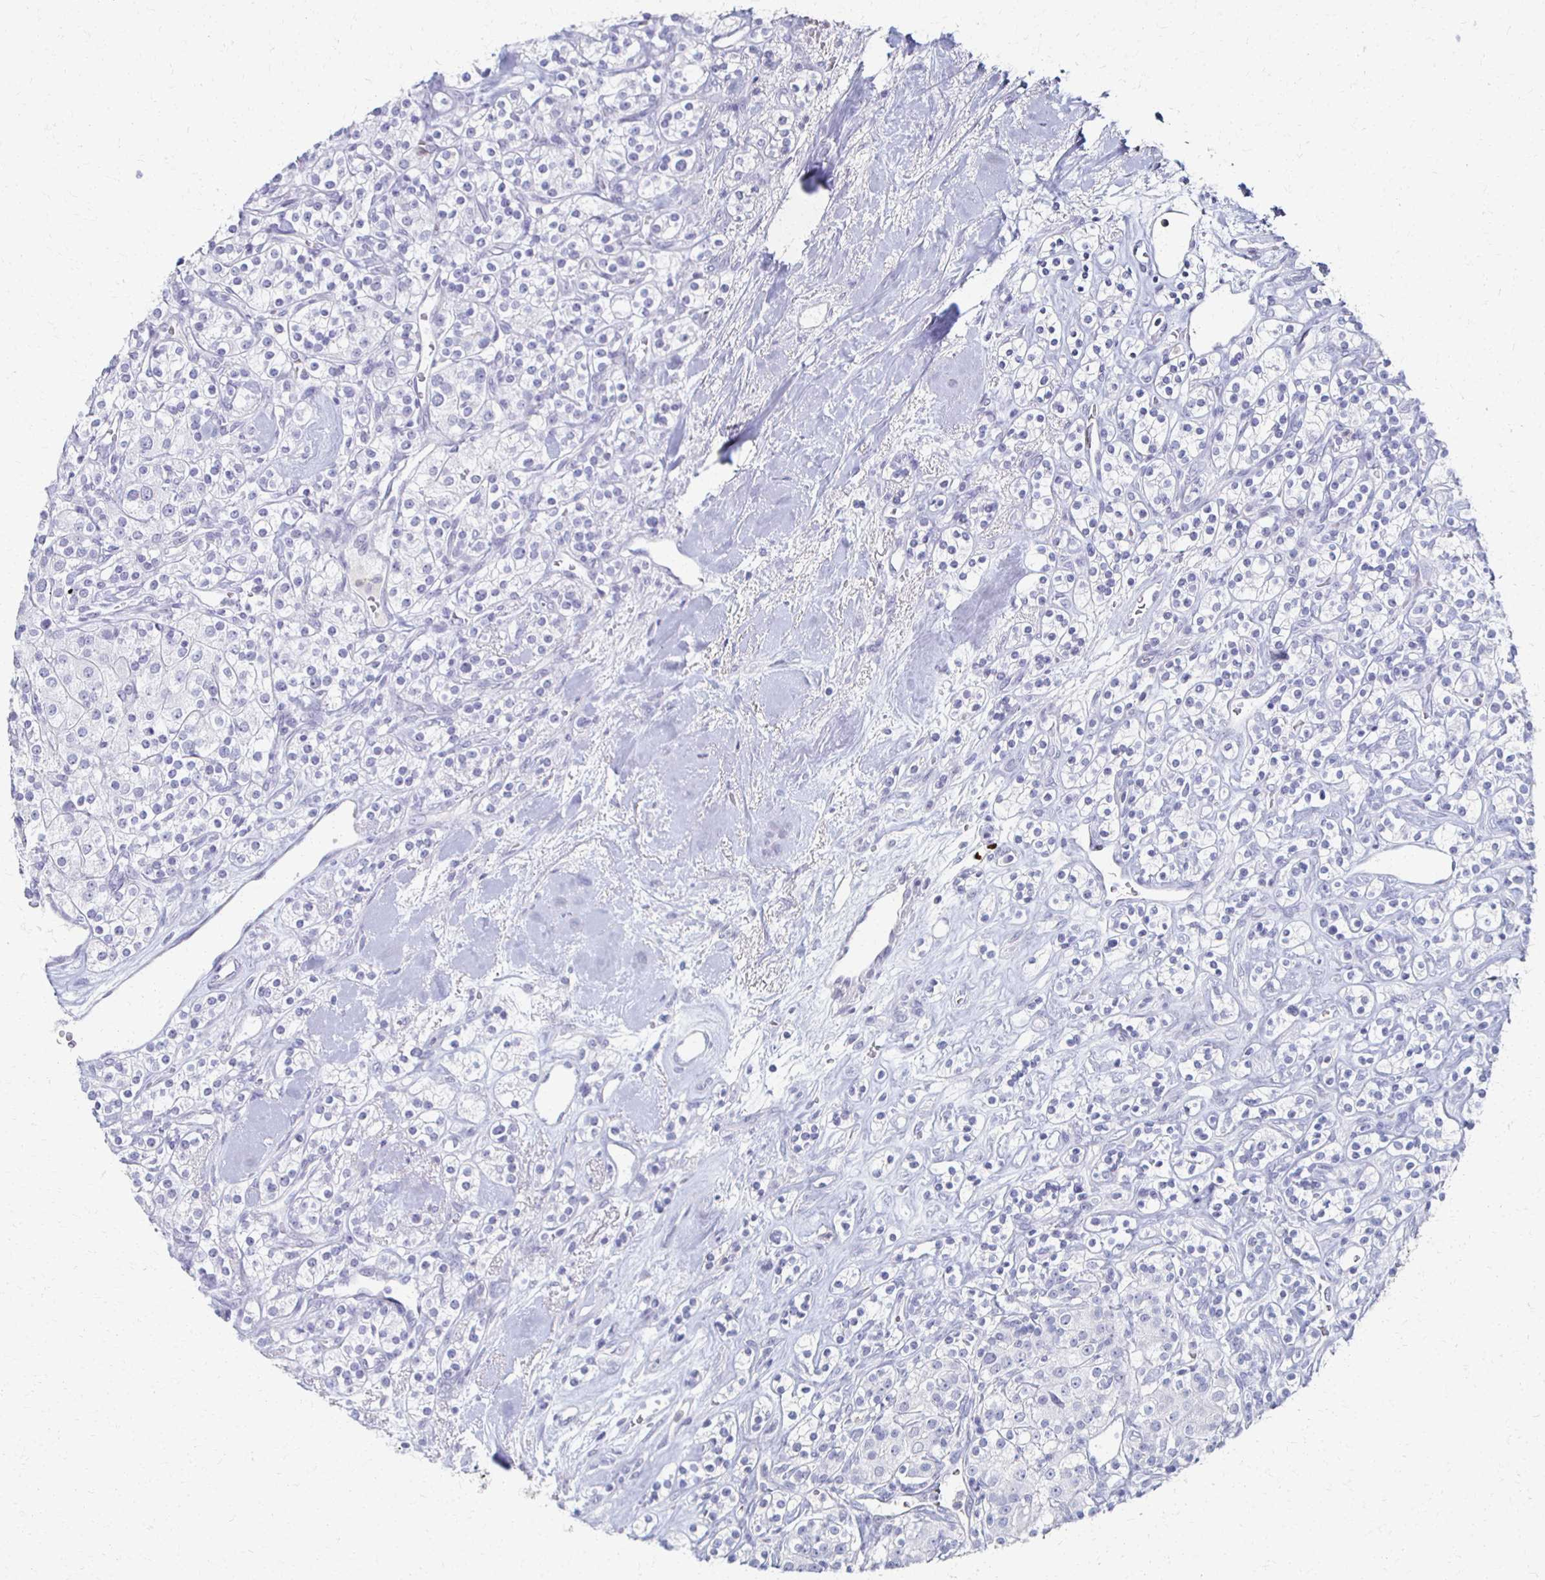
{"staining": {"intensity": "negative", "quantity": "none", "location": "none"}, "tissue": "renal cancer", "cell_type": "Tumor cells", "image_type": "cancer", "snomed": [{"axis": "morphology", "description": "Adenocarcinoma, NOS"}, {"axis": "topography", "description": "Kidney"}], "caption": "Renal adenocarcinoma was stained to show a protein in brown. There is no significant staining in tumor cells. The staining is performed using DAB (3,3'-diaminobenzidine) brown chromogen with nuclei counter-stained in using hematoxylin.", "gene": "CXCR2", "patient": {"sex": "male", "age": 77}}